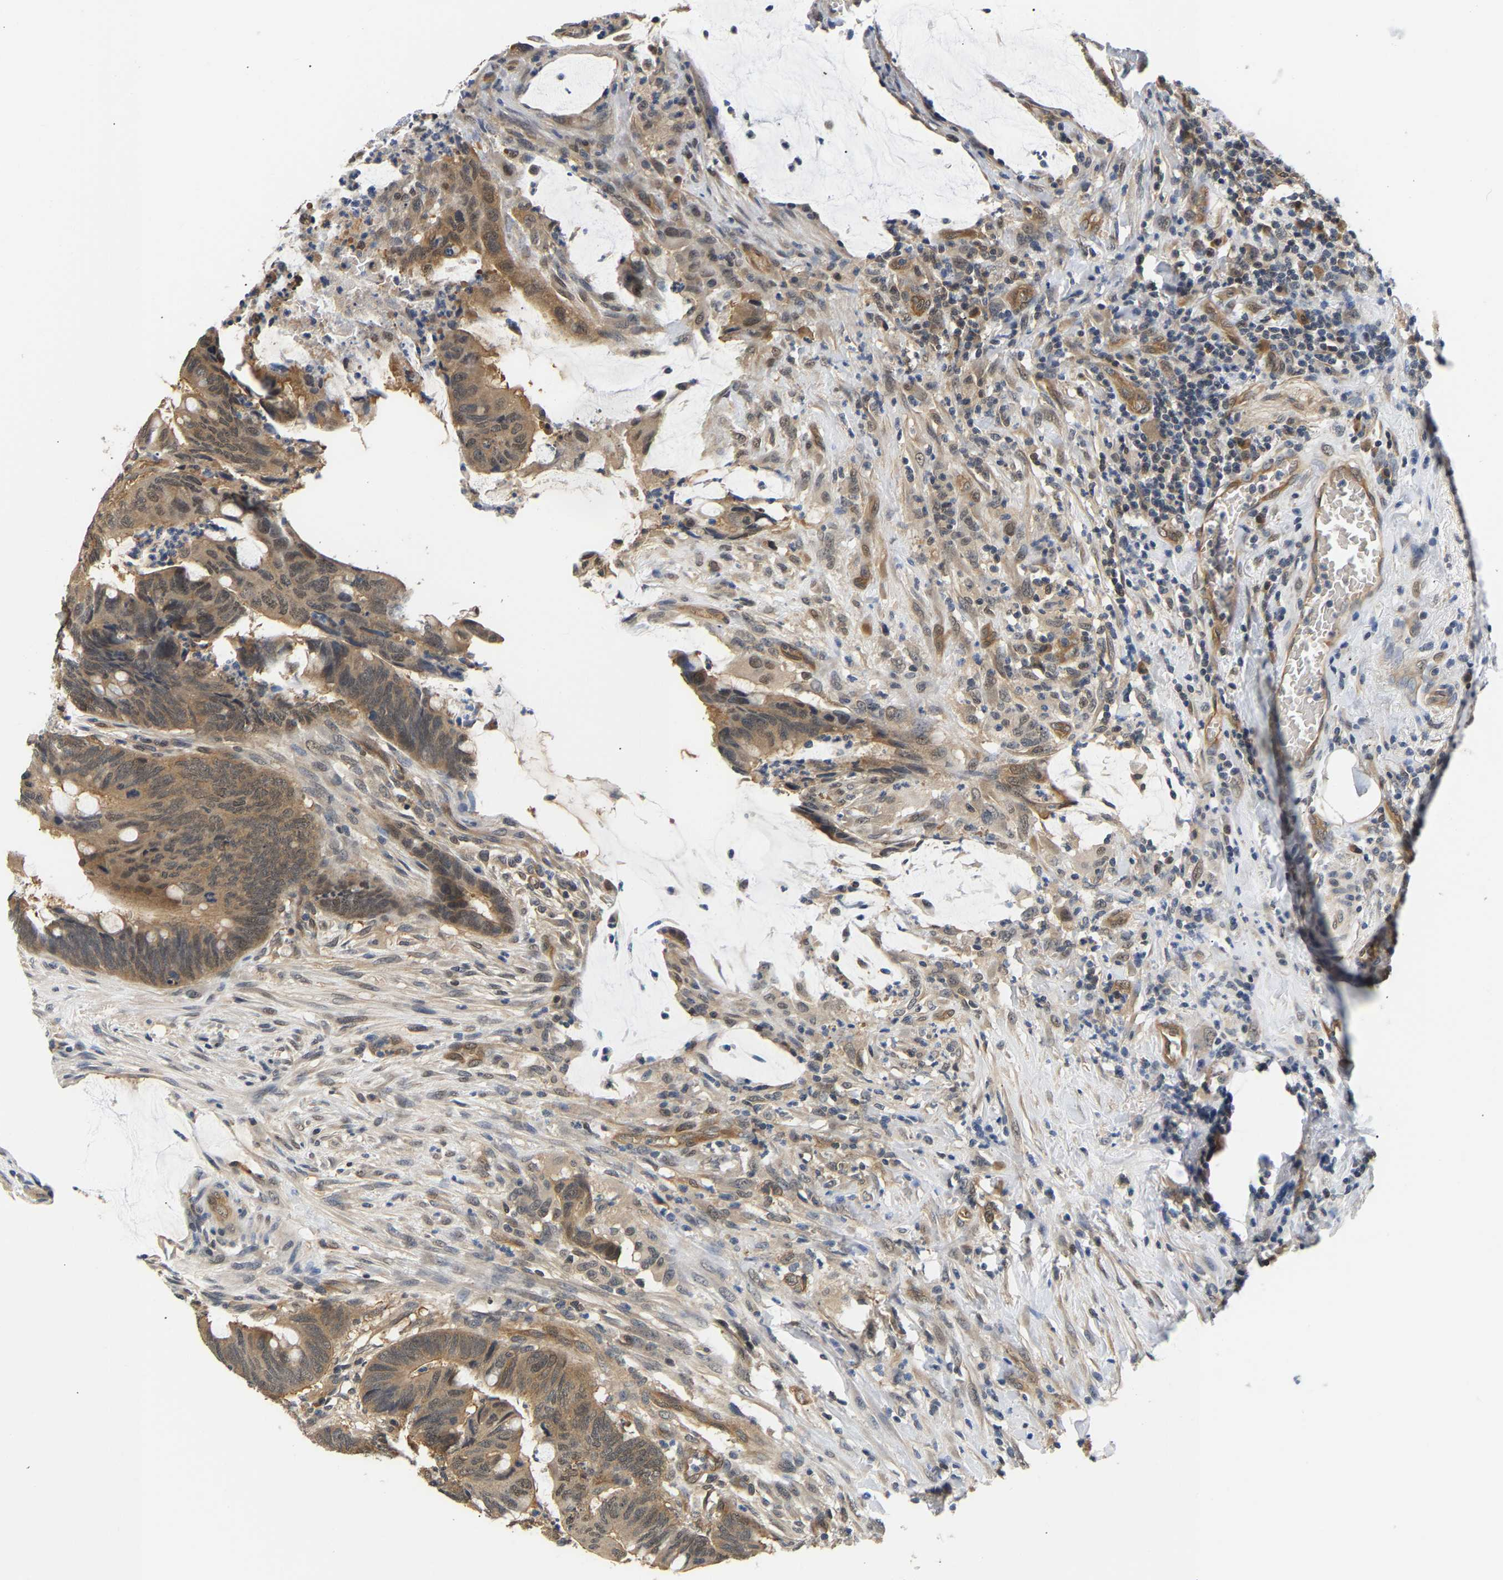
{"staining": {"intensity": "moderate", "quantity": ">75%", "location": "cytoplasmic/membranous"}, "tissue": "colorectal cancer", "cell_type": "Tumor cells", "image_type": "cancer", "snomed": [{"axis": "morphology", "description": "Normal tissue, NOS"}, {"axis": "morphology", "description": "Adenocarcinoma, NOS"}, {"axis": "topography", "description": "Rectum"}, {"axis": "topography", "description": "Peripheral nerve tissue"}], "caption": "Immunohistochemistry image of neoplastic tissue: human adenocarcinoma (colorectal) stained using IHC demonstrates medium levels of moderate protein expression localized specifically in the cytoplasmic/membranous of tumor cells, appearing as a cytoplasmic/membranous brown color.", "gene": "ARHGEF12", "patient": {"sex": "male", "age": 92}}